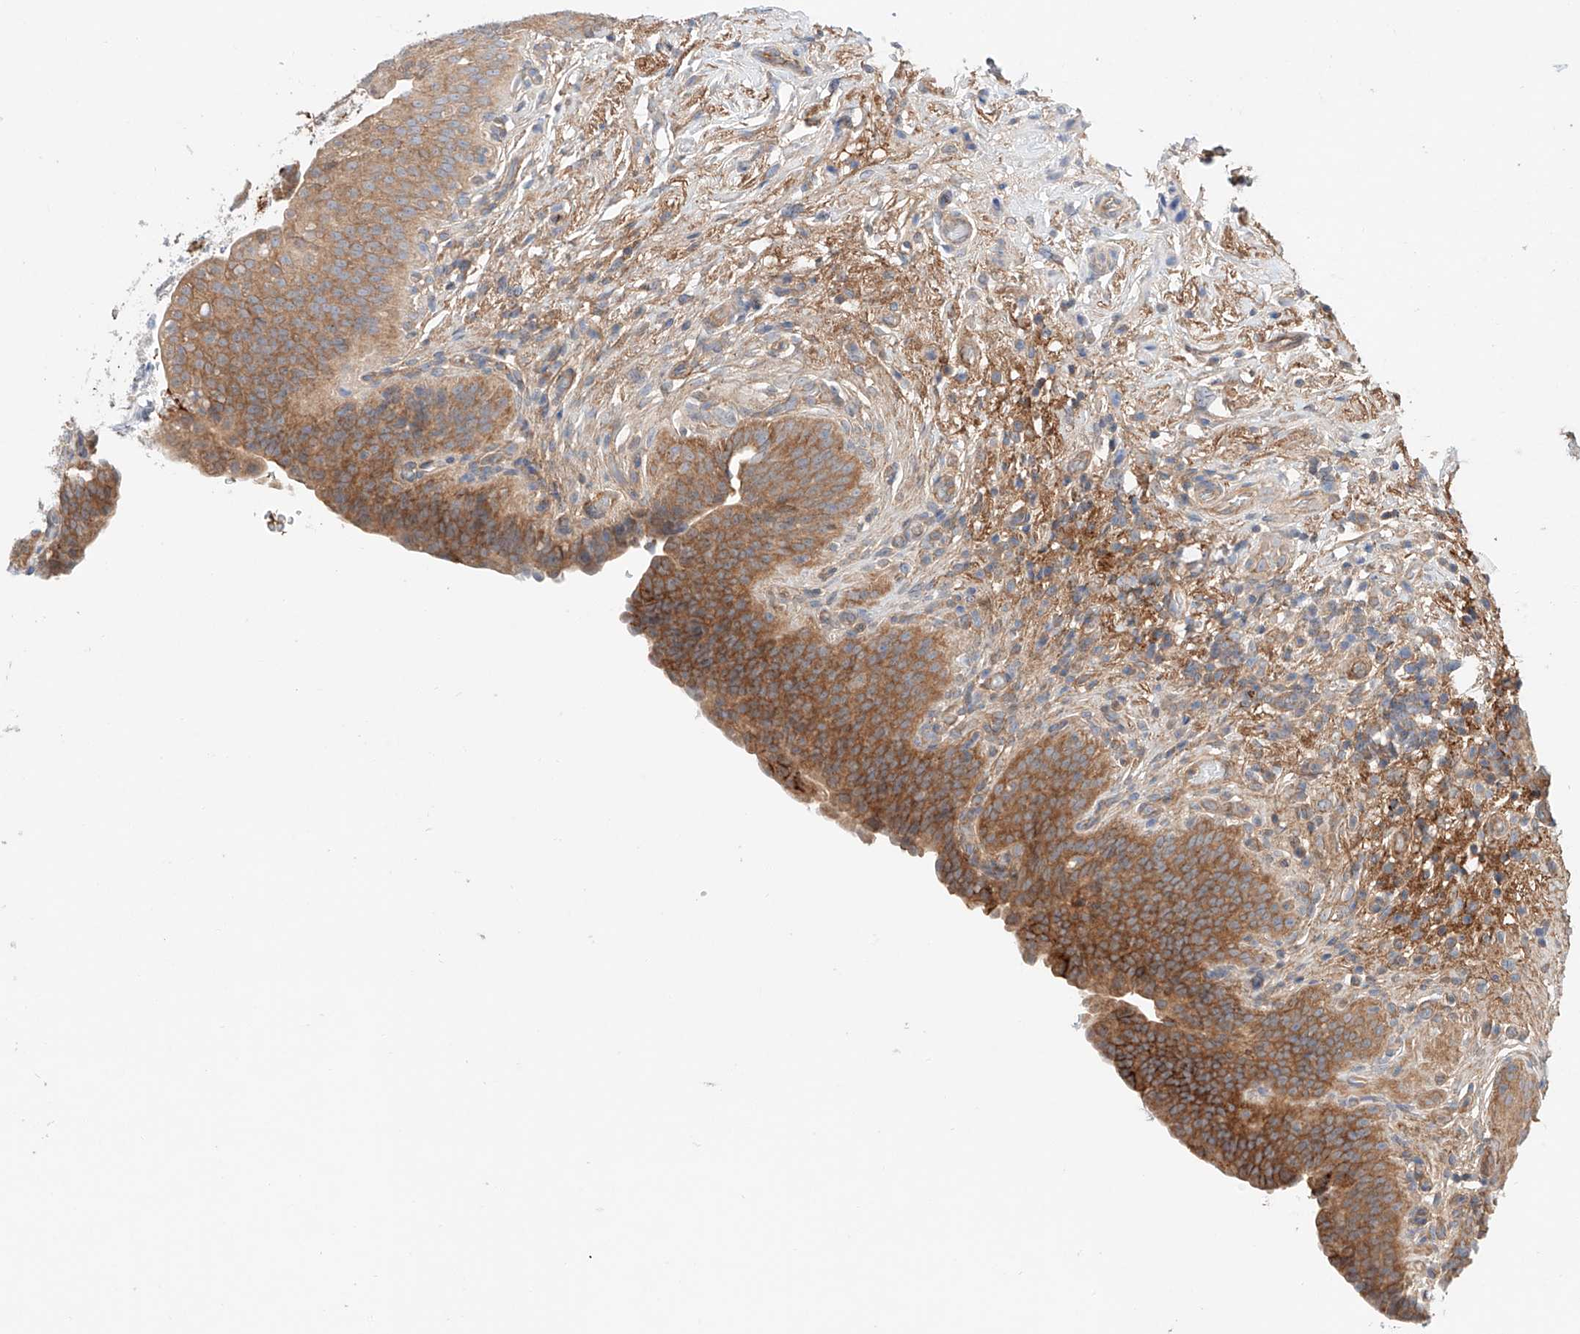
{"staining": {"intensity": "moderate", "quantity": ">75%", "location": "cytoplasmic/membranous"}, "tissue": "urinary bladder", "cell_type": "Urothelial cells", "image_type": "normal", "snomed": [{"axis": "morphology", "description": "Normal tissue, NOS"}, {"axis": "topography", "description": "Urinary bladder"}], "caption": "Immunohistochemistry (IHC) of benign urinary bladder exhibits medium levels of moderate cytoplasmic/membranous expression in about >75% of urothelial cells.", "gene": "PGGT1B", "patient": {"sex": "male", "age": 83}}